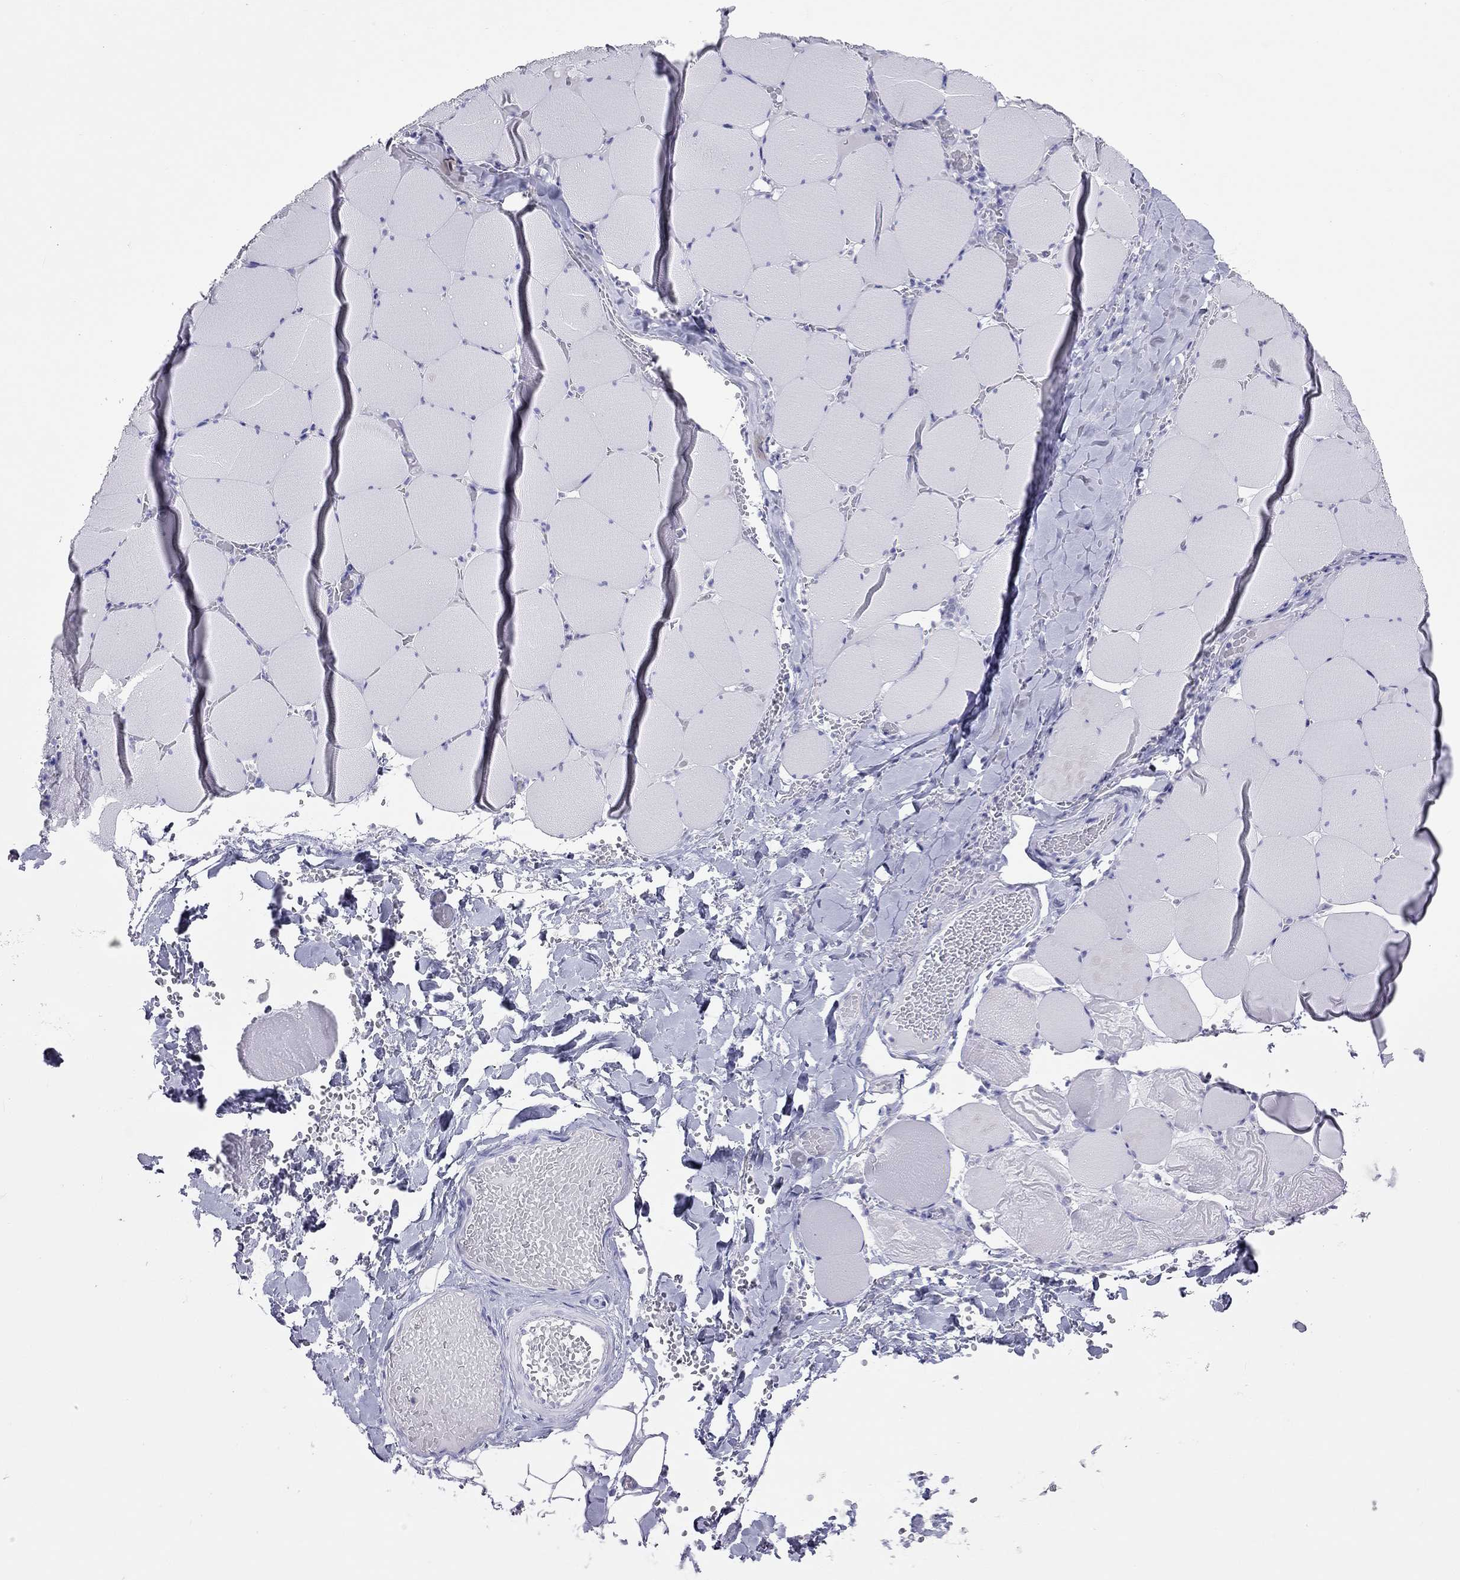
{"staining": {"intensity": "negative", "quantity": "none", "location": "none"}, "tissue": "skeletal muscle", "cell_type": "Myocytes", "image_type": "normal", "snomed": [{"axis": "morphology", "description": "Normal tissue, NOS"}, {"axis": "morphology", "description": "Malignant melanoma, Metastatic site"}, {"axis": "topography", "description": "Skeletal muscle"}], "caption": "This is an IHC photomicrograph of benign human skeletal muscle. There is no staining in myocytes.", "gene": "DPY19L2", "patient": {"sex": "male", "age": 50}}